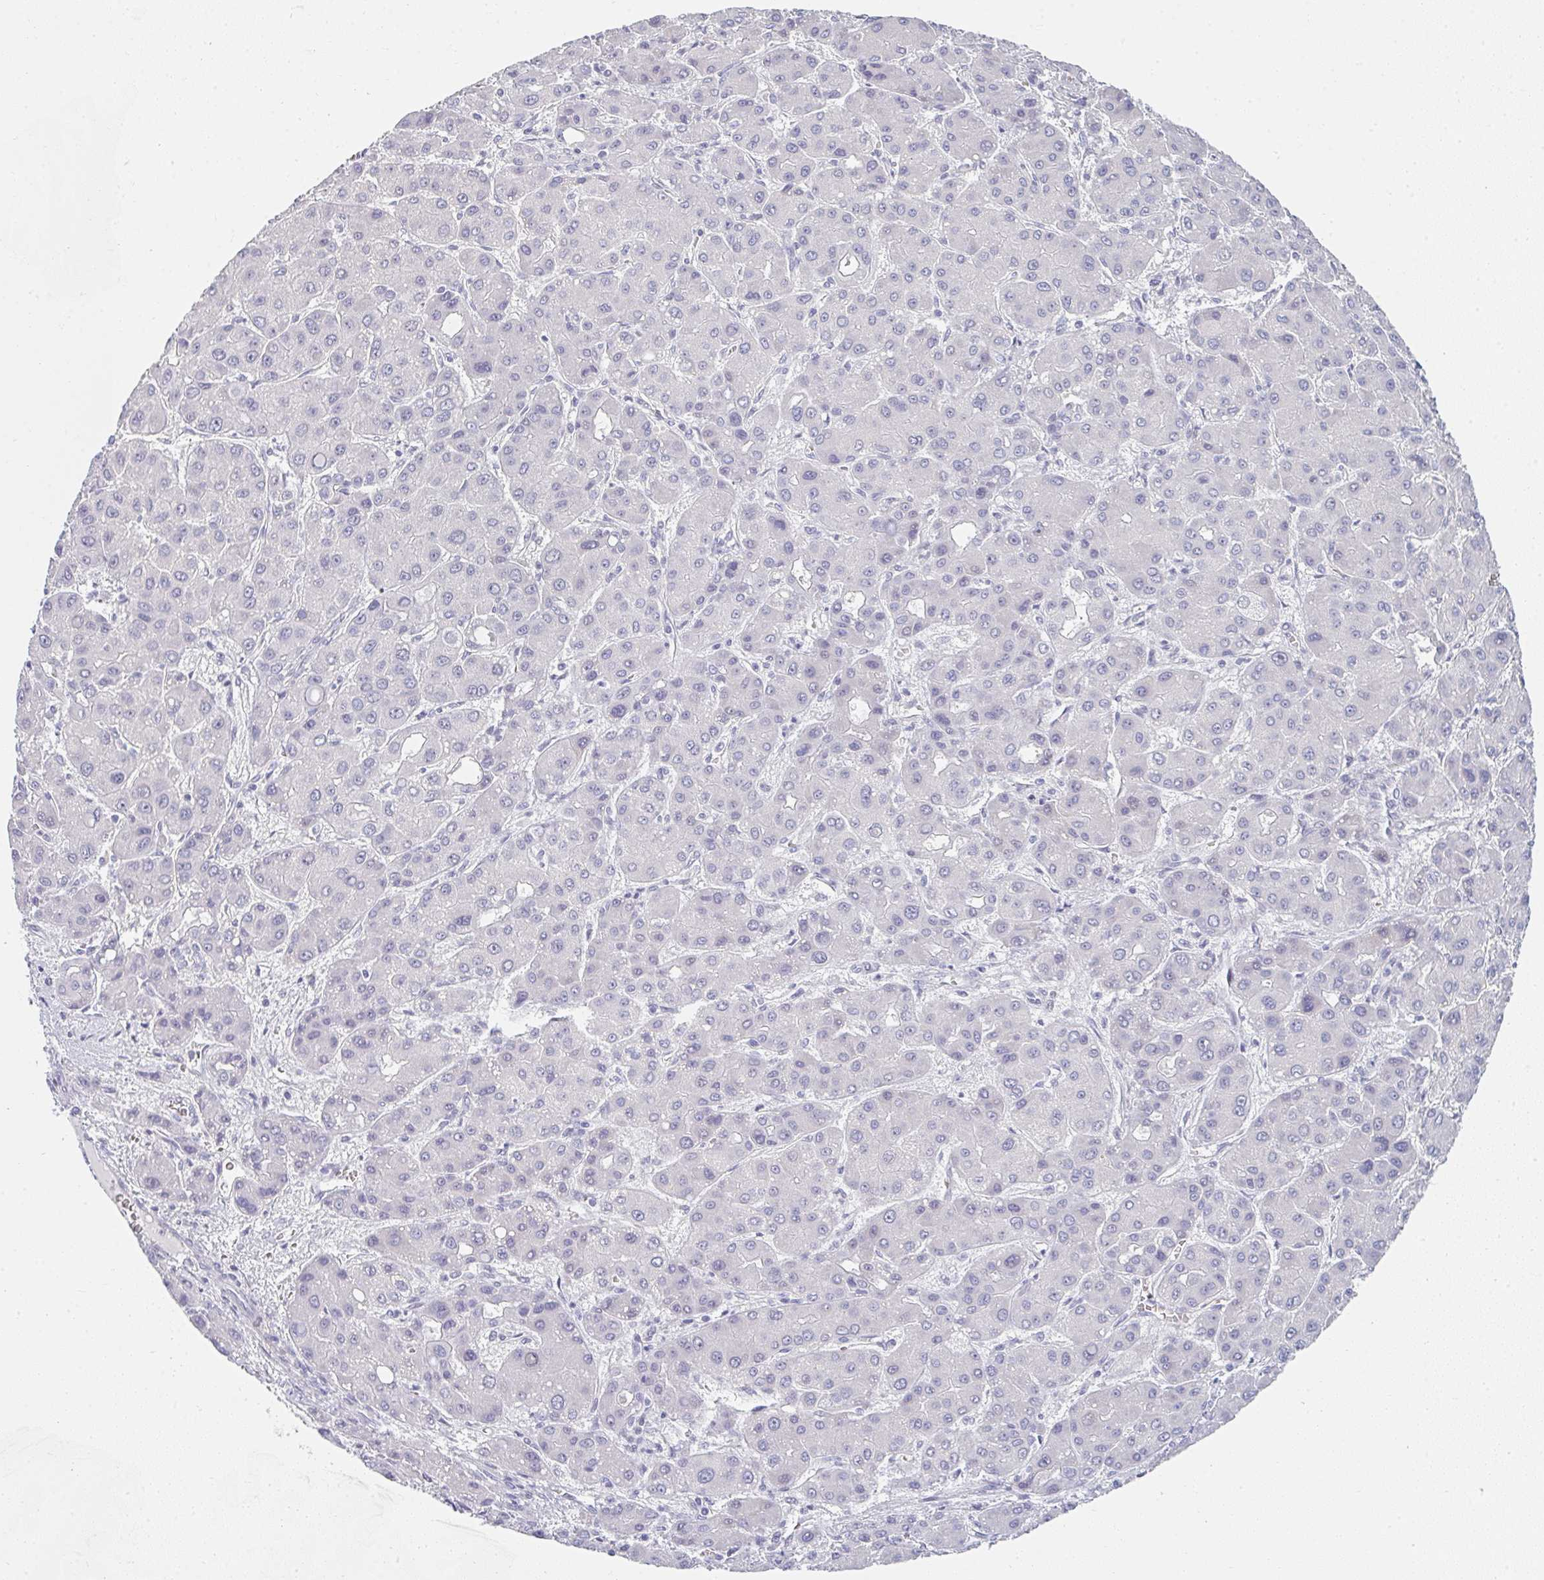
{"staining": {"intensity": "weak", "quantity": "<25%", "location": "cytoplasmic/membranous,nuclear"}, "tissue": "liver cancer", "cell_type": "Tumor cells", "image_type": "cancer", "snomed": [{"axis": "morphology", "description": "Carcinoma, Hepatocellular, NOS"}, {"axis": "topography", "description": "Liver"}], "caption": "An image of human liver hepatocellular carcinoma is negative for staining in tumor cells.", "gene": "NEU2", "patient": {"sex": "male", "age": 55}}